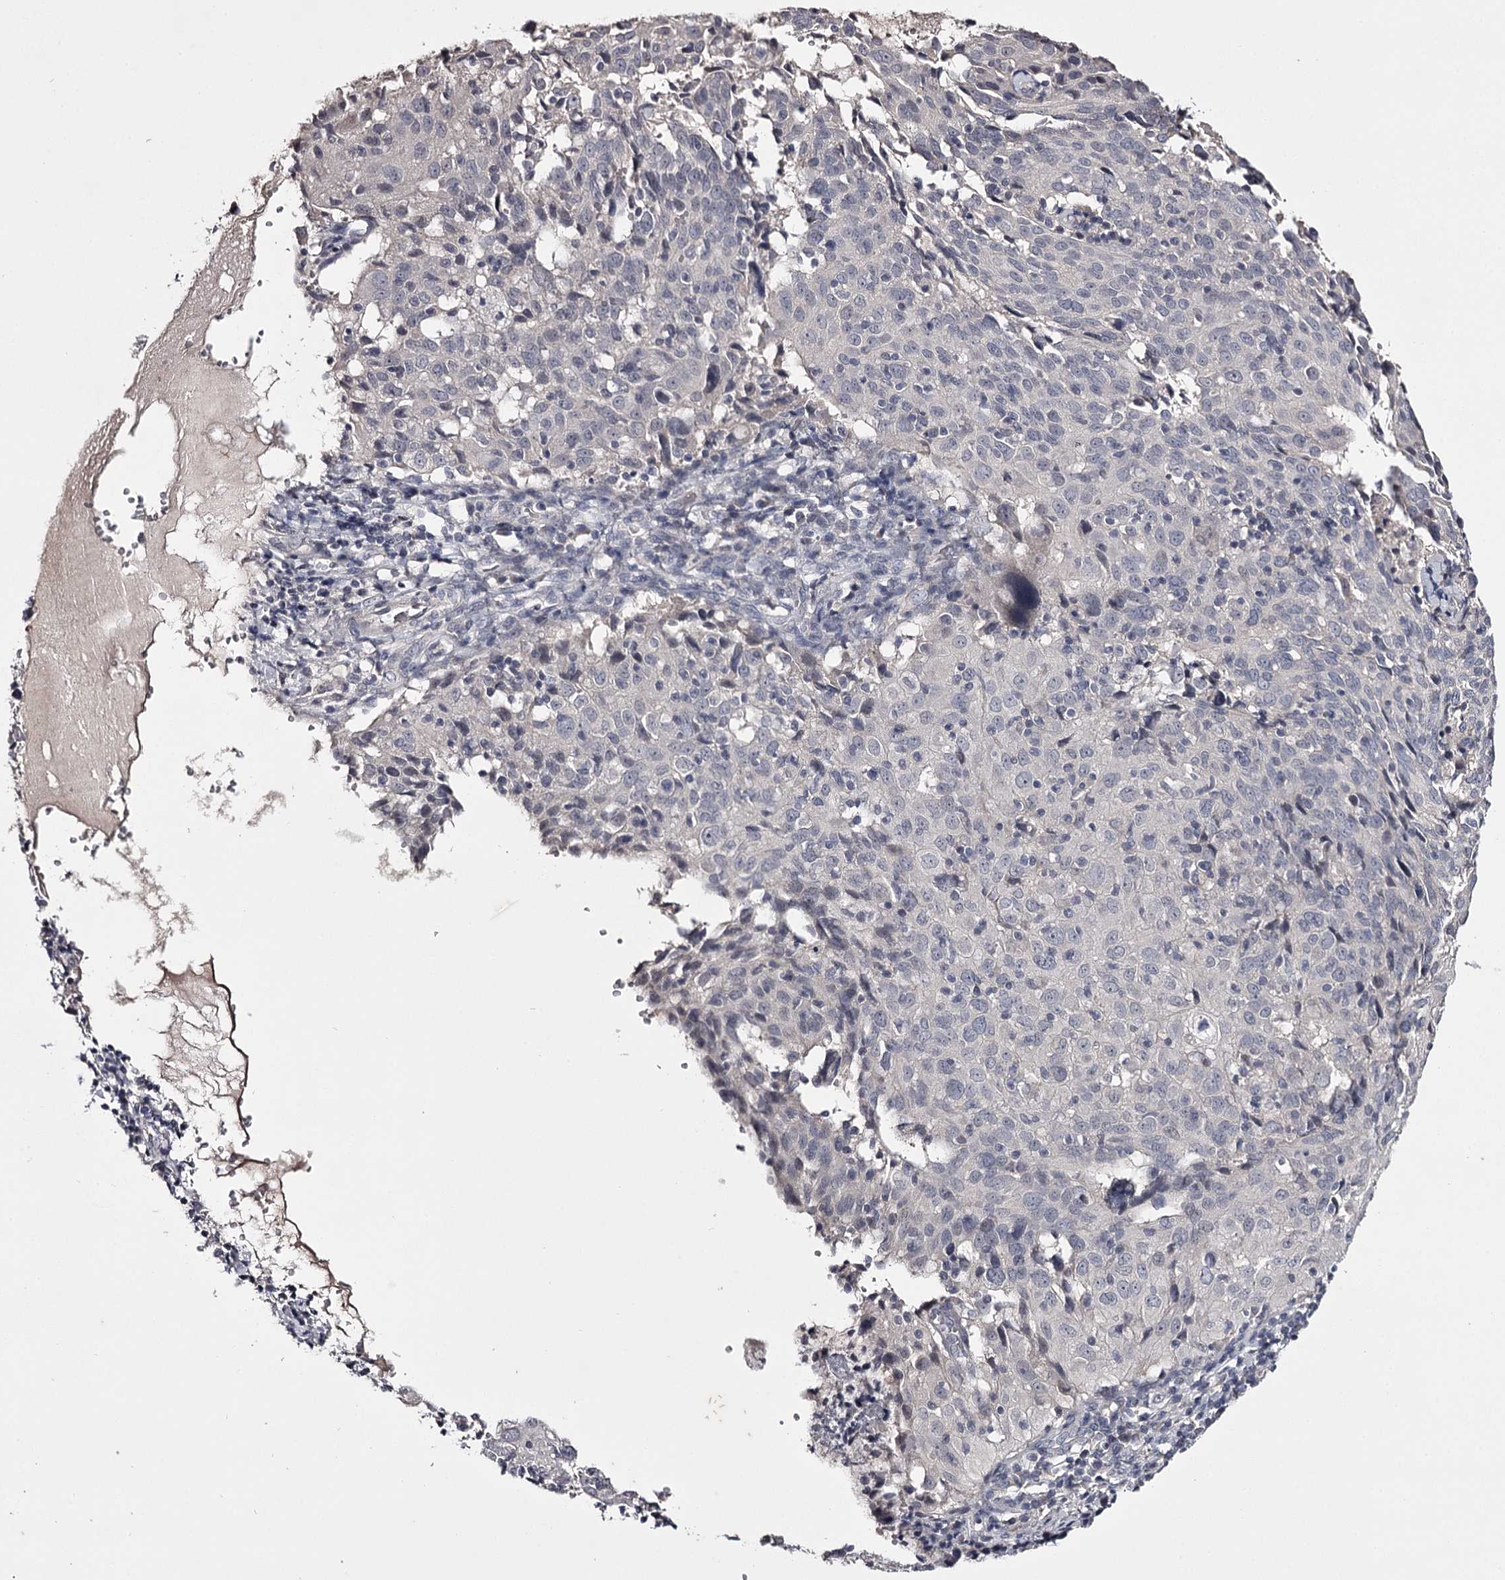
{"staining": {"intensity": "negative", "quantity": "none", "location": "none"}, "tissue": "cervical cancer", "cell_type": "Tumor cells", "image_type": "cancer", "snomed": [{"axis": "morphology", "description": "Squamous cell carcinoma, NOS"}, {"axis": "topography", "description": "Cervix"}], "caption": "A histopathology image of human cervical cancer (squamous cell carcinoma) is negative for staining in tumor cells.", "gene": "PRM2", "patient": {"sex": "female", "age": 31}}